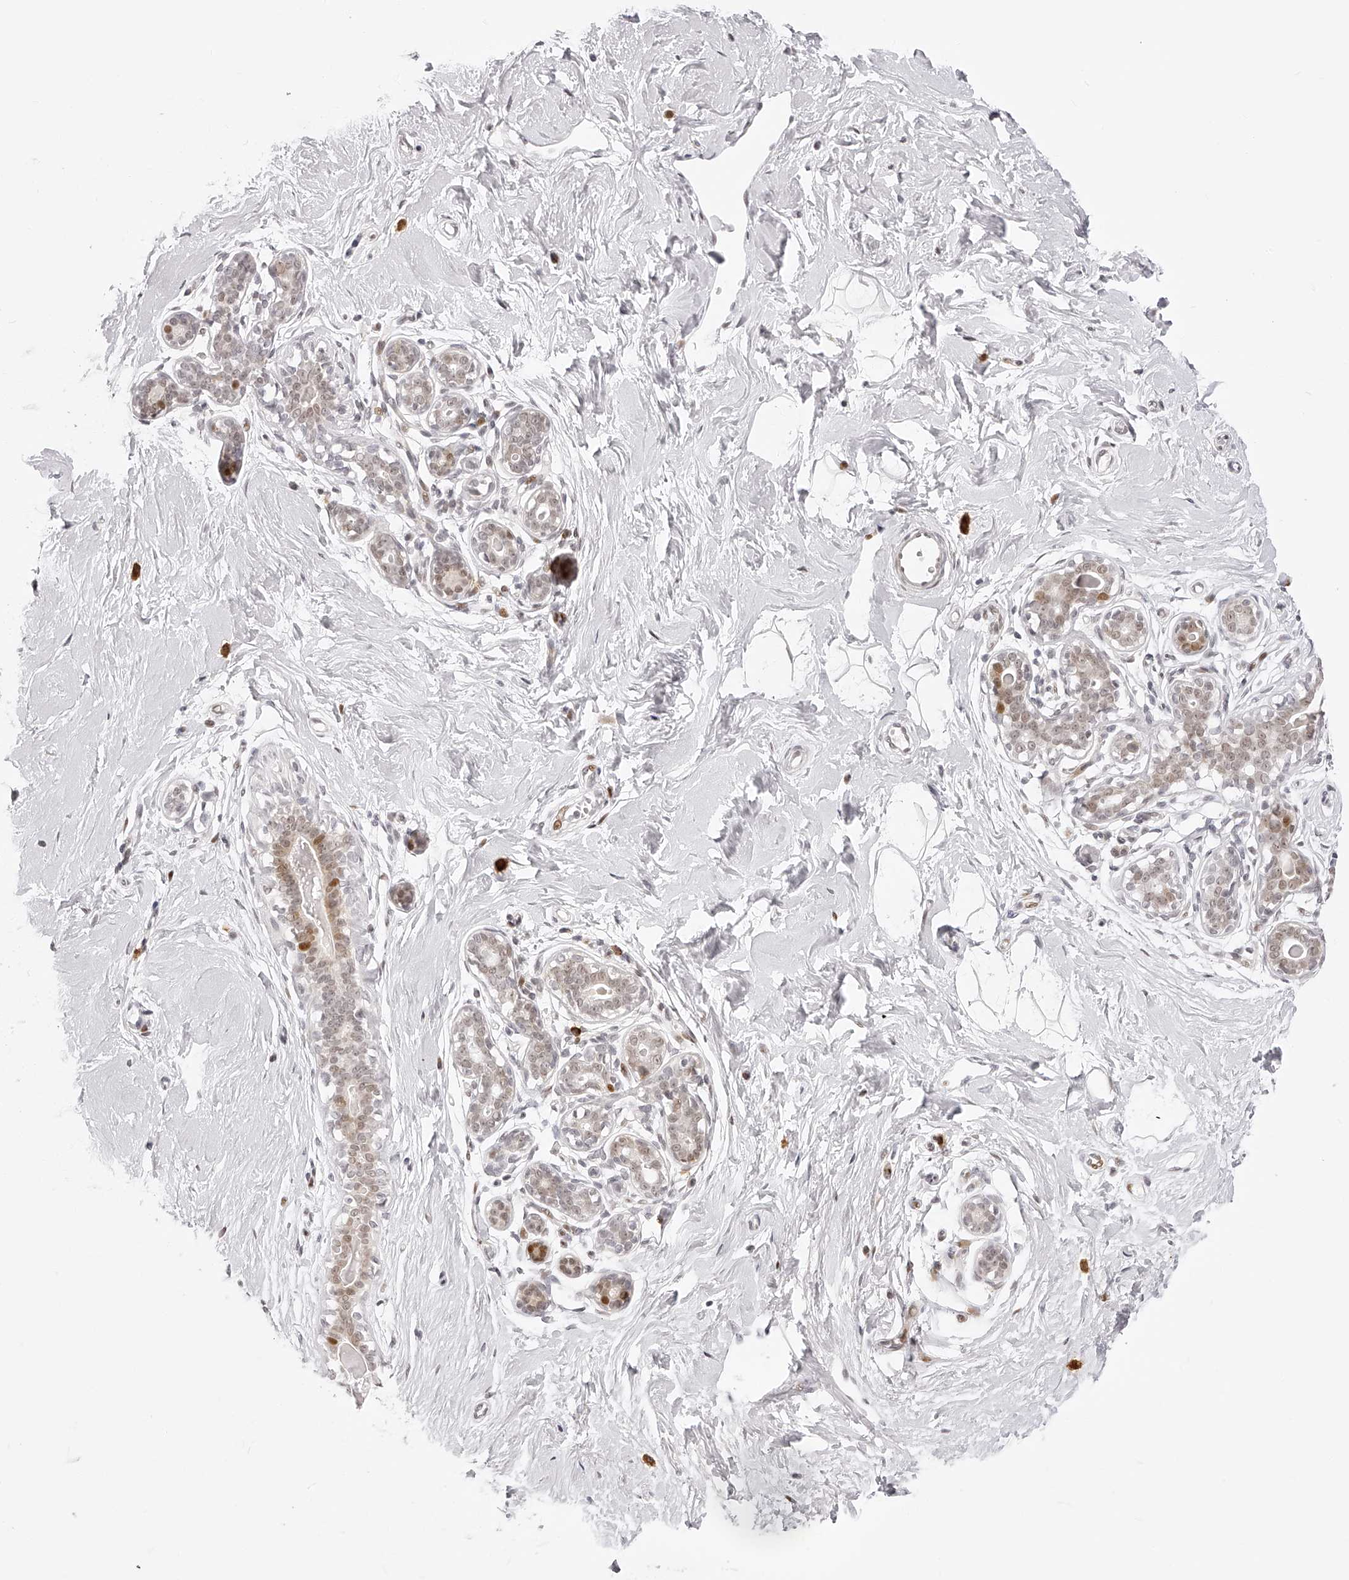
{"staining": {"intensity": "negative", "quantity": "none", "location": "none"}, "tissue": "breast", "cell_type": "Adipocytes", "image_type": "normal", "snomed": [{"axis": "morphology", "description": "Normal tissue, NOS"}, {"axis": "morphology", "description": "Adenoma, NOS"}, {"axis": "topography", "description": "Breast"}], "caption": "A high-resolution photomicrograph shows immunohistochemistry (IHC) staining of unremarkable breast, which demonstrates no significant positivity in adipocytes.", "gene": "PLEKHG1", "patient": {"sex": "female", "age": 23}}